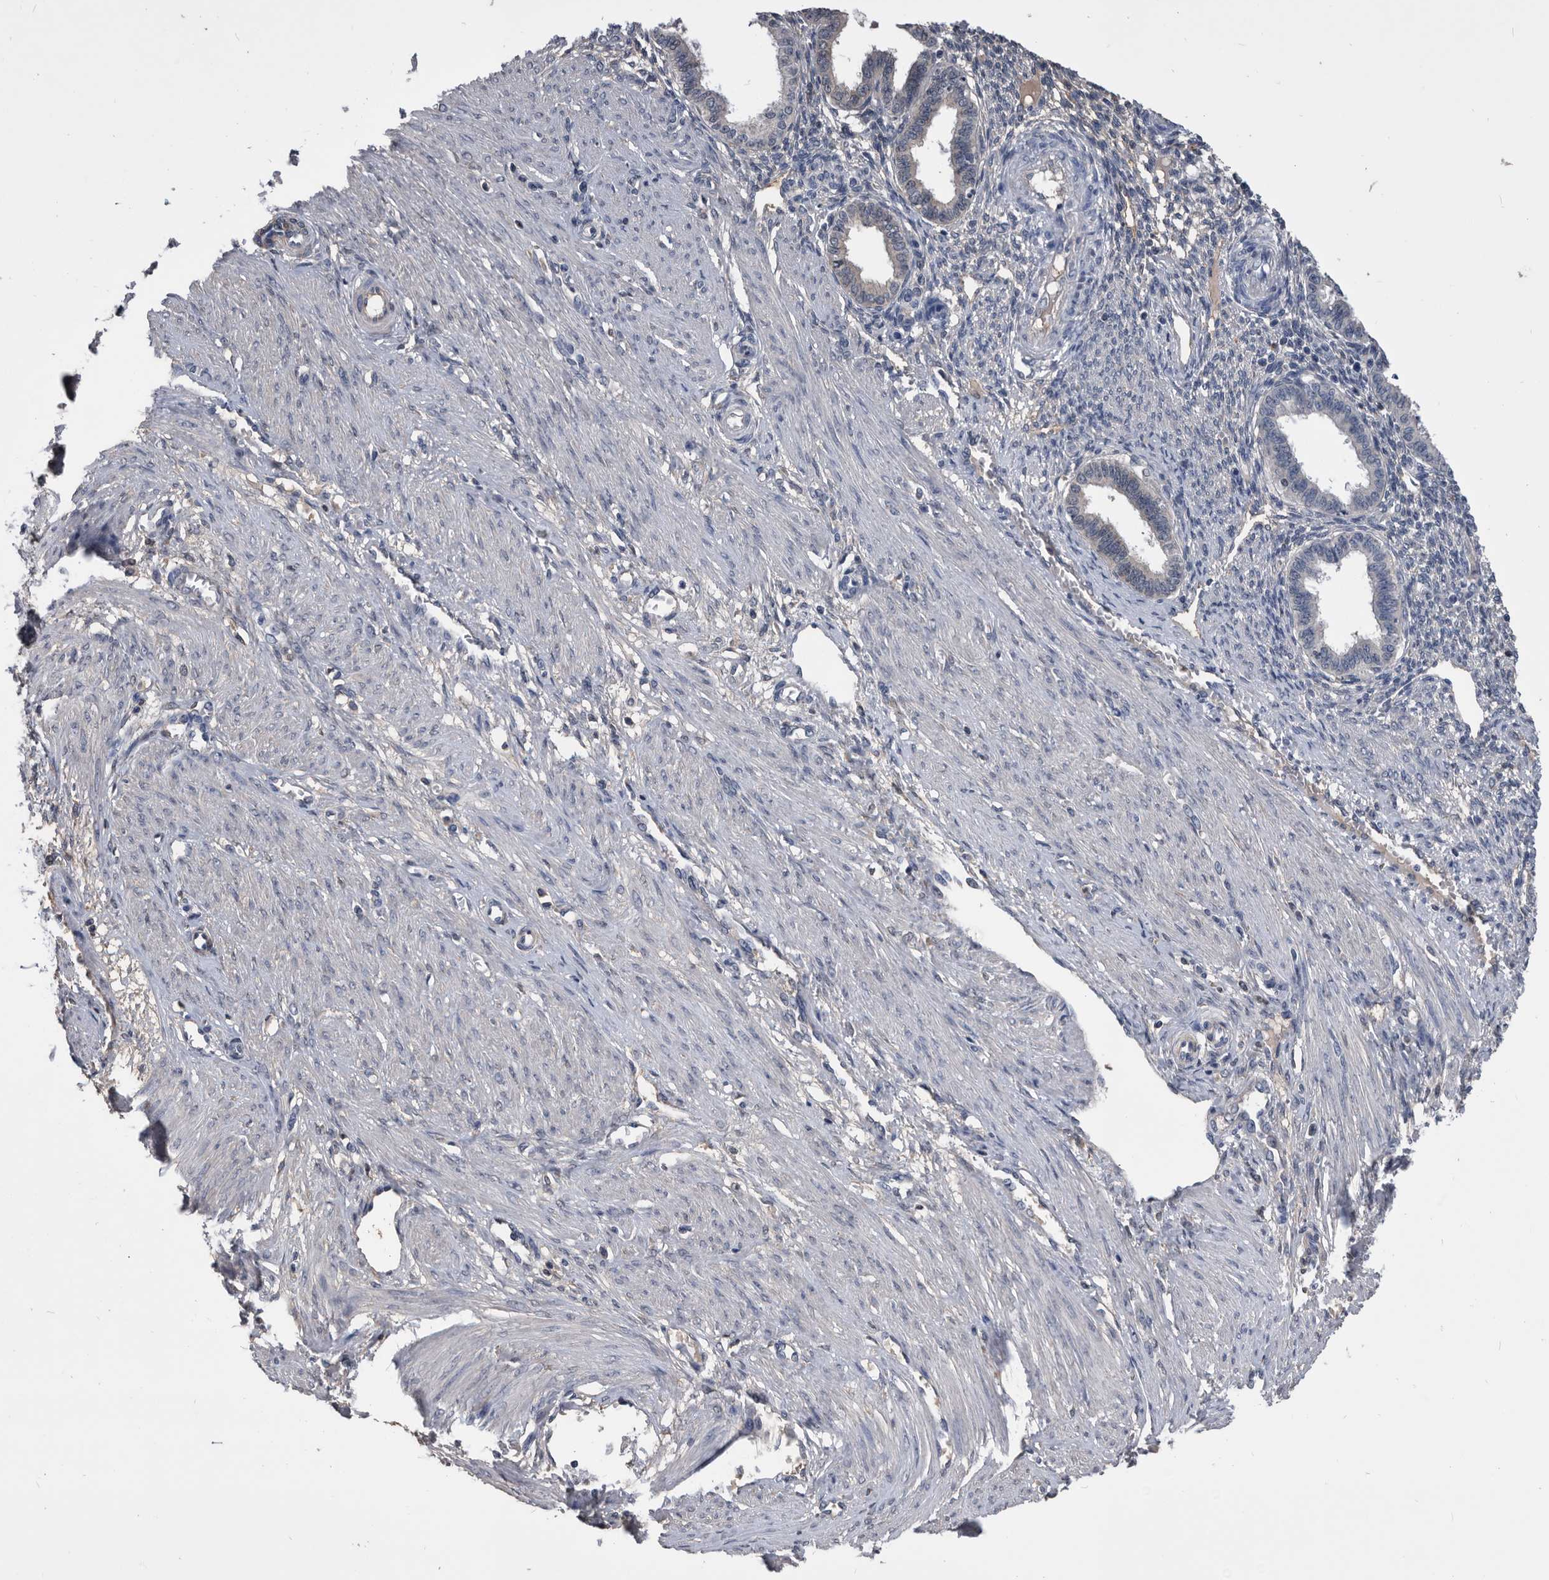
{"staining": {"intensity": "negative", "quantity": "none", "location": "none"}, "tissue": "endometrium", "cell_type": "Cells in endometrial stroma", "image_type": "normal", "snomed": [{"axis": "morphology", "description": "Normal tissue, NOS"}, {"axis": "topography", "description": "Endometrium"}], "caption": "Immunohistochemistry photomicrograph of benign endometrium: human endometrium stained with DAB (3,3'-diaminobenzidine) reveals no significant protein expression in cells in endometrial stroma. (Brightfield microscopy of DAB (3,3'-diaminobenzidine) IHC at high magnification).", "gene": "PDXK", "patient": {"sex": "female", "age": 33}}